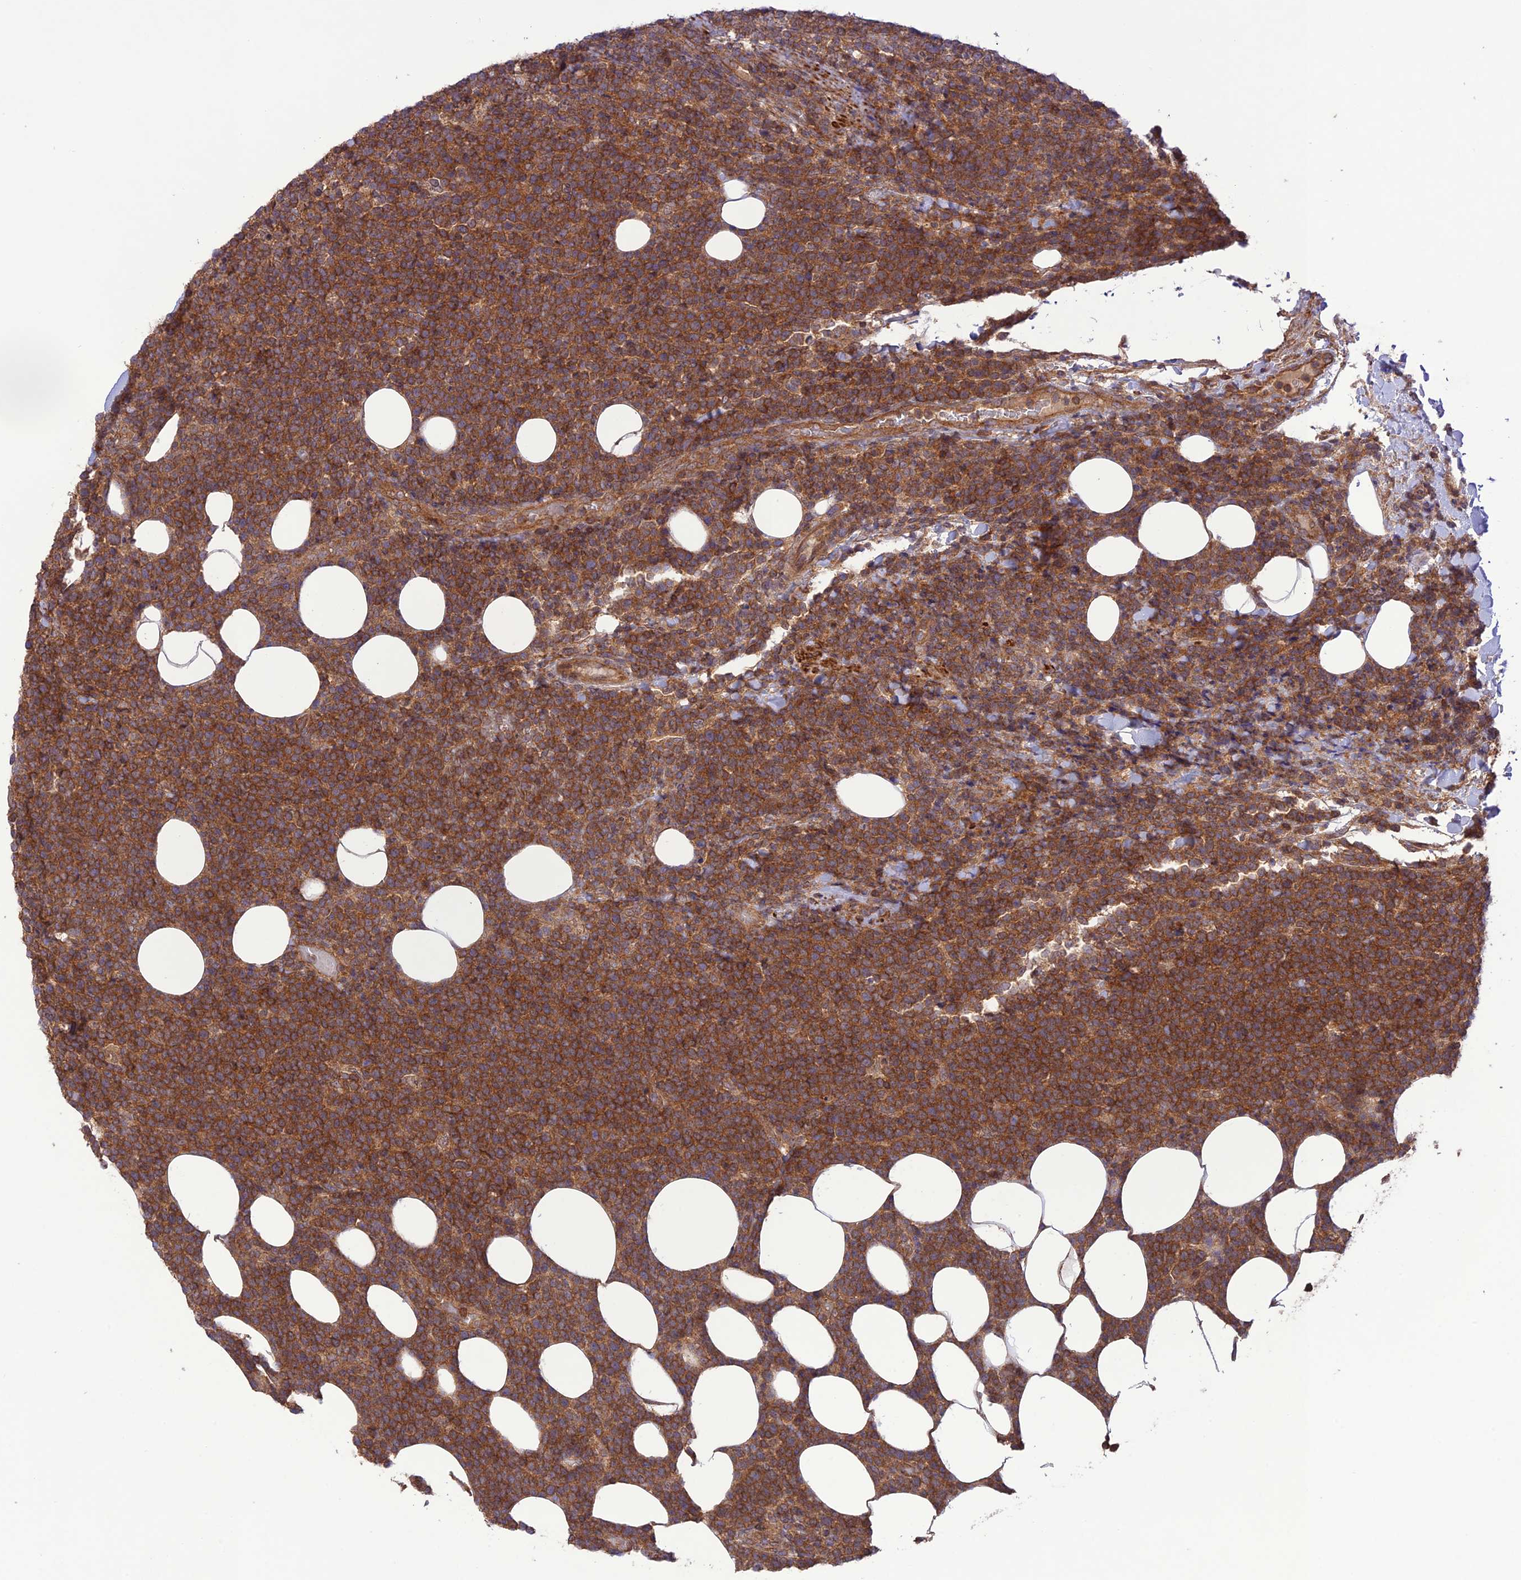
{"staining": {"intensity": "moderate", "quantity": ">75%", "location": "cytoplasmic/membranous"}, "tissue": "lymphoma", "cell_type": "Tumor cells", "image_type": "cancer", "snomed": [{"axis": "morphology", "description": "Malignant lymphoma, non-Hodgkin's type, High grade"}, {"axis": "topography", "description": "Lymph node"}], "caption": "Immunohistochemistry photomicrograph of human lymphoma stained for a protein (brown), which exhibits medium levels of moderate cytoplasmic/membranous expression in approximately >75% of tumor cells.", "gene": "FCHSD1", "patient": {"sex": "male", "age": 61}}